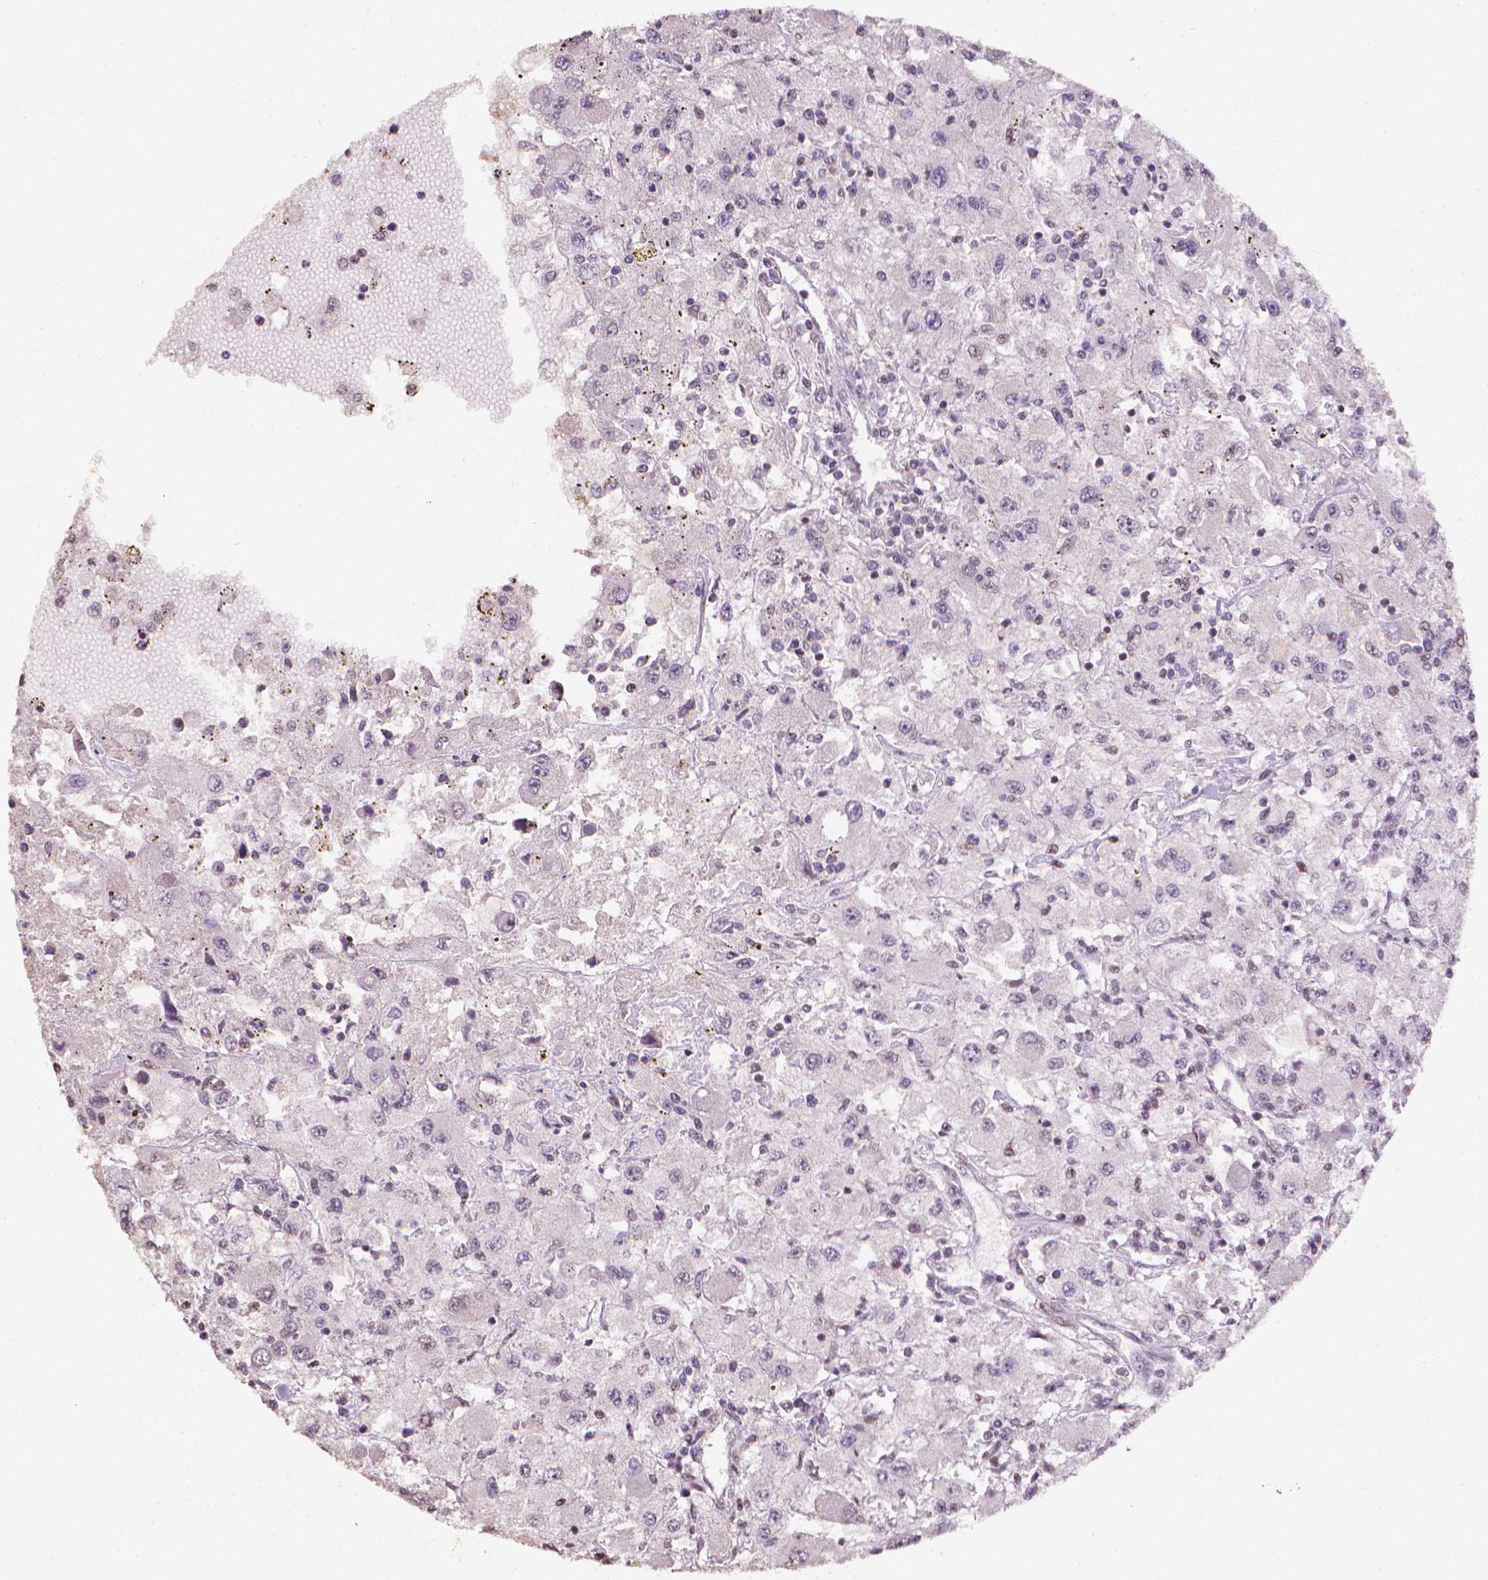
{"staining": {"intensity": "negative", "quantity": "none", "location": "none"}, "tissue": "renal cancer", "cell_type": "Tumor cells", "image_type": "cancer", "snomed": [{"axis": "morphology", "description": "Adenocarcinoma, NOS"}, {"axis": "topography", "description": "Kidney"}], "caption": "Protein analysis of renal adenocarcinoma exhibits no significant expression in tumor cells. (Immunohistochemistry, brightfield microscopy, high magnification).", "gene": "DCN", "patient": {"sex": "female", "age": 67}}